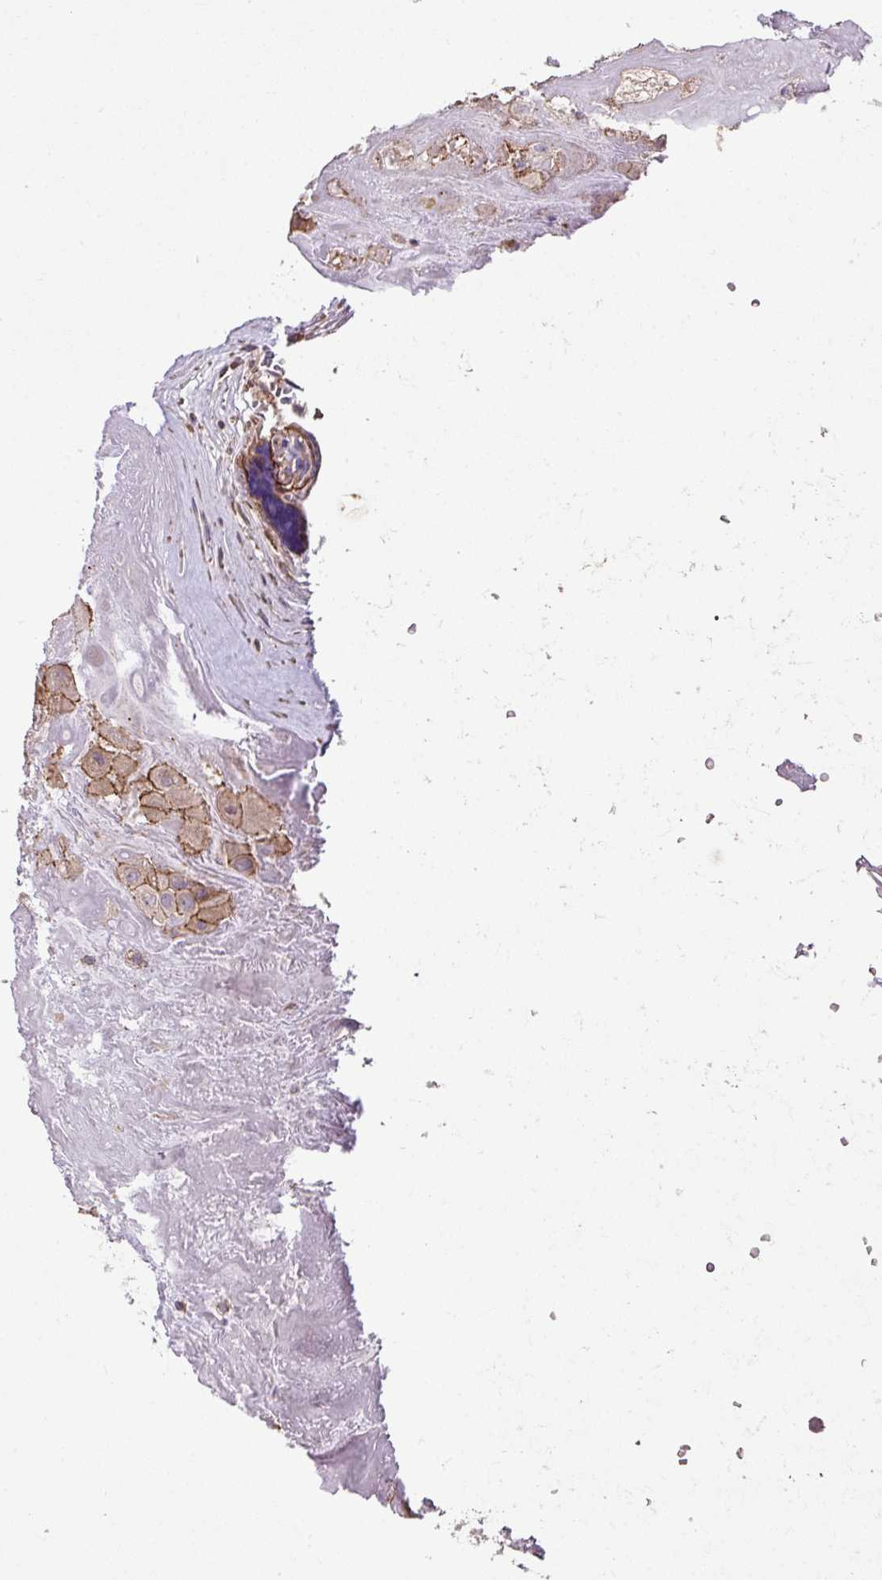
{"staining": {"intensity": "moderate", "quantity": ">75%", "location": "cytoplasmic/membranous"}, "tissue": "placenta", "cell_type": "Decidual cells", "image_type": "normal", "snomed": [{"axis": "morphology", "description": "Normal tissue, NOS"}, {"axis": "topography", "description": "Placenta"}], "caption": "A high-resolution image shows immunohistochemistry (IHC) staining of normal placenta, which shows moderate cytoplasmic/membranous expression in about >75% of decidual cells.", "gene": "RIC1", "patient": {"sex": "female", "age": 32}}